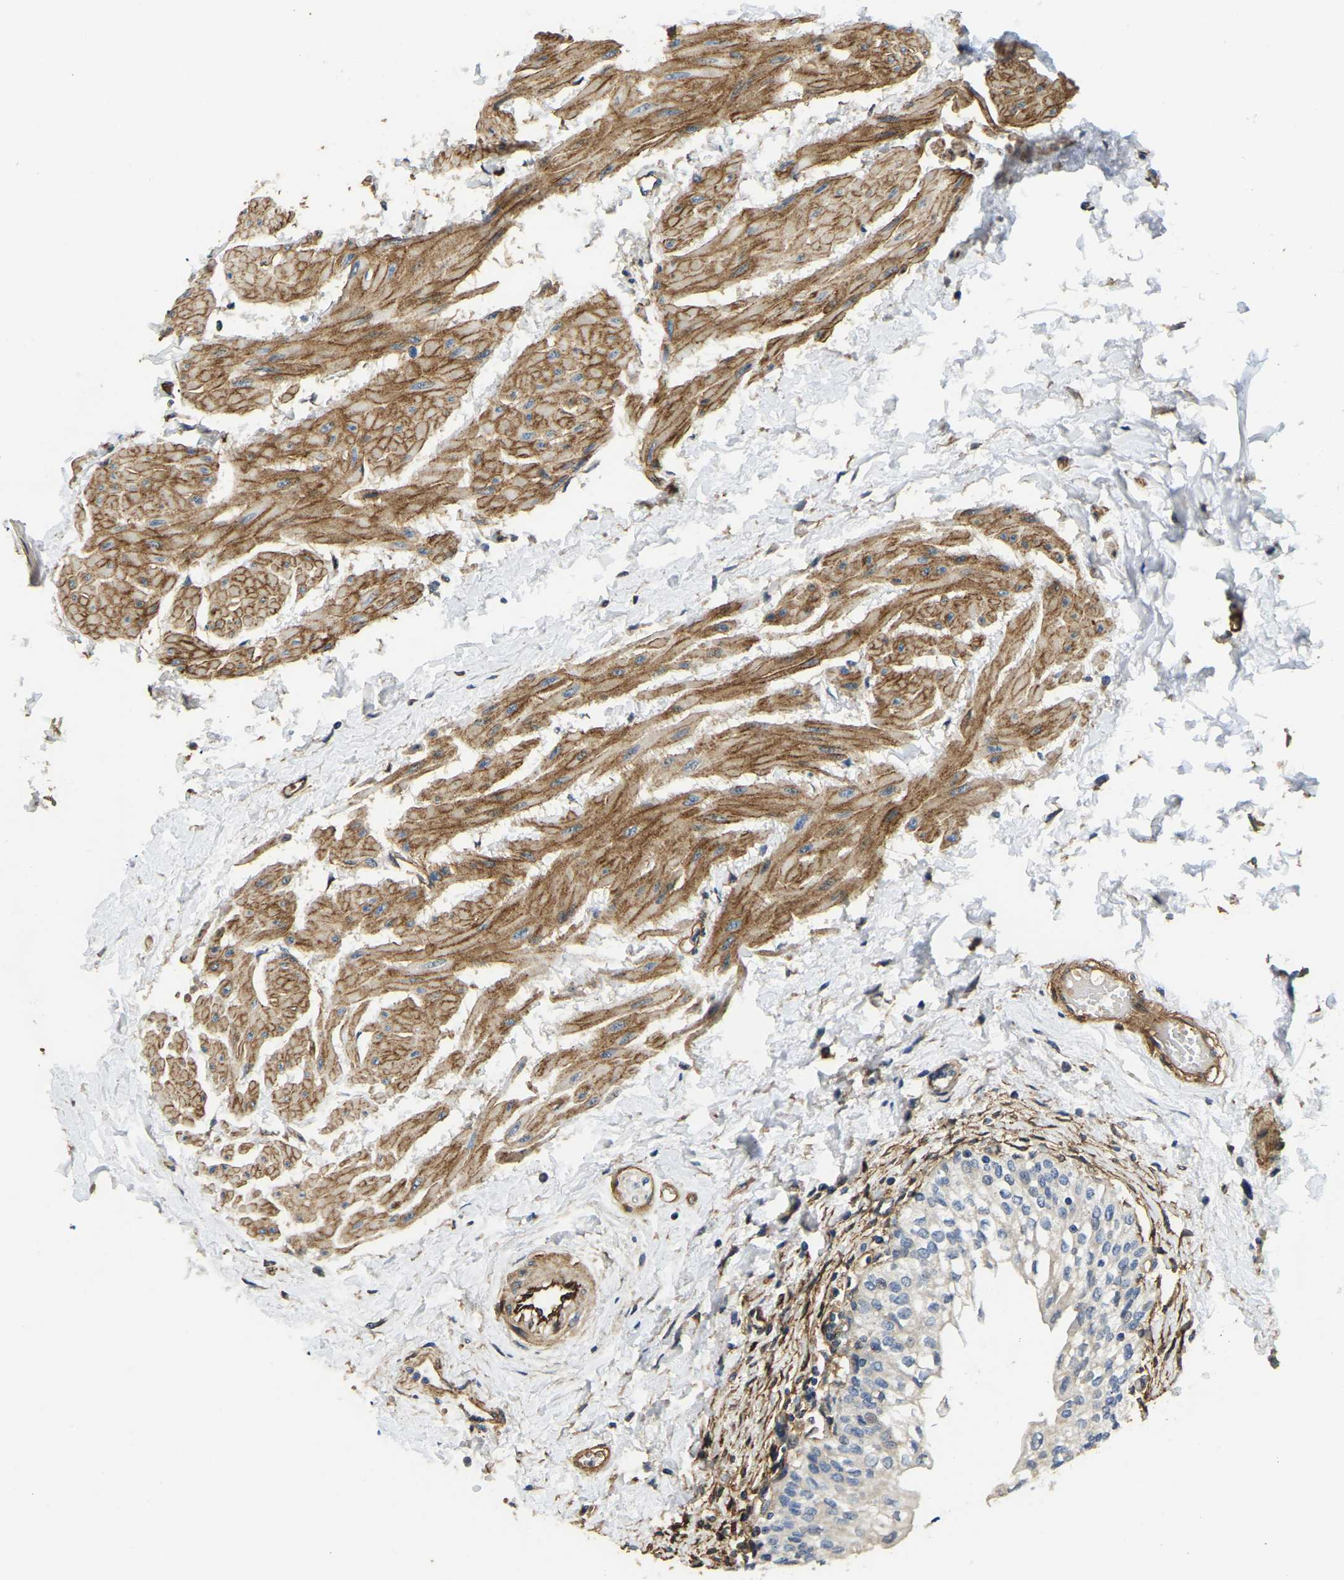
{"staining": {"intensity": "weak", "quantity": "<25%", "location": "cytoplasmic/membranous,nuclear"}, "tissue": "urinary bladder", "cell_type": "Urothelial cells", "image_type": "normal", "snomed": [{"axis": "morphology", "description": "Normal tissue, NOS"}, {"axis": "topography", "description": "Urinary bladder"}], "caption": "Immunohistochemistry micrograph of normal urinary bladder: urinary bladder stained with DAB (3,3'-diaminobenzidine) exhibits no significant protein expression in urothelial cells.", "gene": "RNF39", "patient": {"sex": "male", "age": 55}}